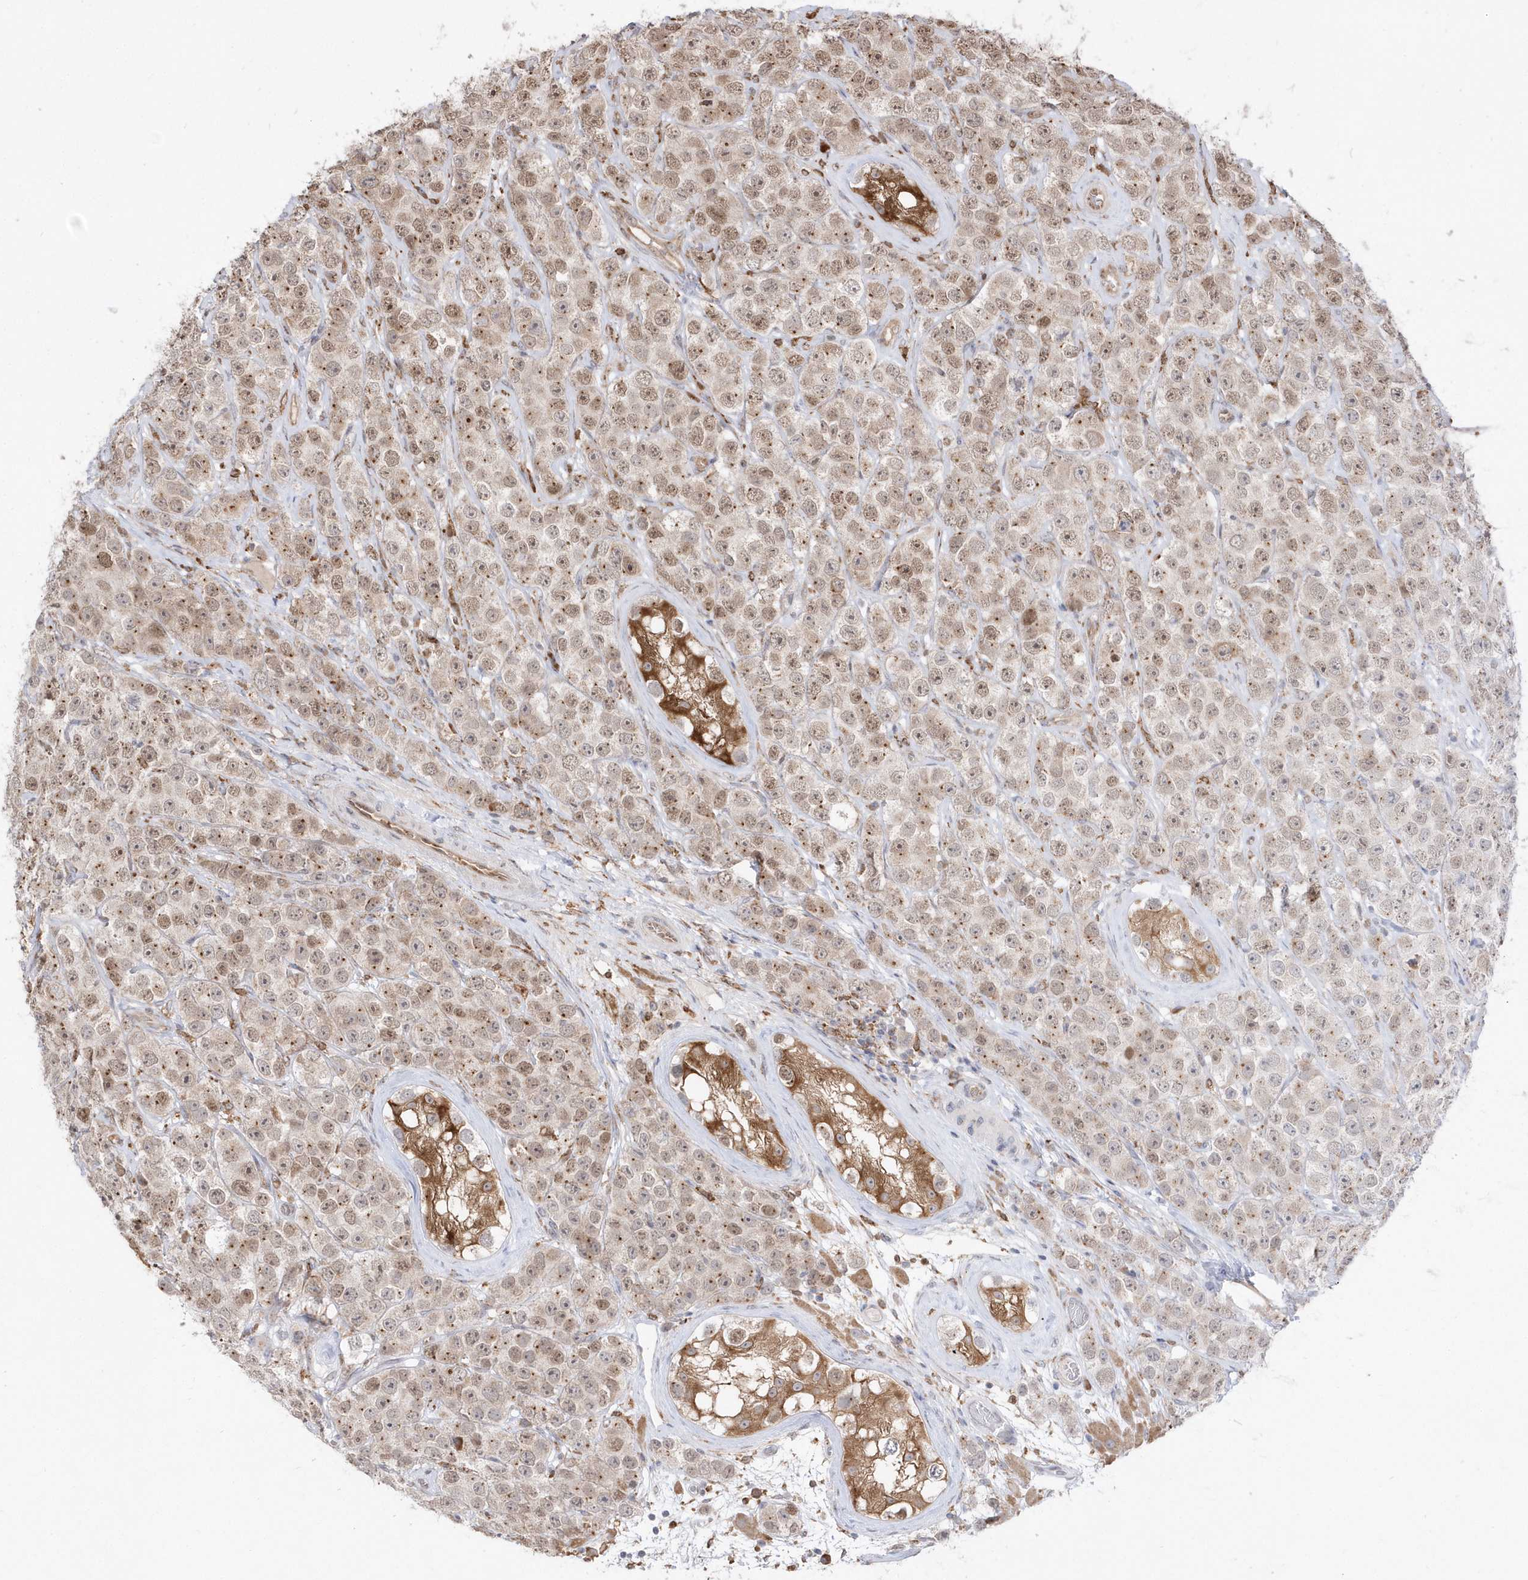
{"staining": {"intensity": "moderate", "quantity": "25%-75%", "location": "cytoplasmic/membranous,nuclear"}, "tissue": "testis cancer", "cell_type": "Tumor cells", "image_type": "cancer", "snomed": [{"axis": "morphology", "description": "Seminoma, NOS"}, {"axis": "topography", "description": "Testis"}], "caption": "The immunohistochemical stain shows moderate cytoplasmic/membranous and nuclear staining in tumor cells of seminoma (testis) tissue.", "gene": "EPC2", "patient": {"sex": "male", "age": 28}}